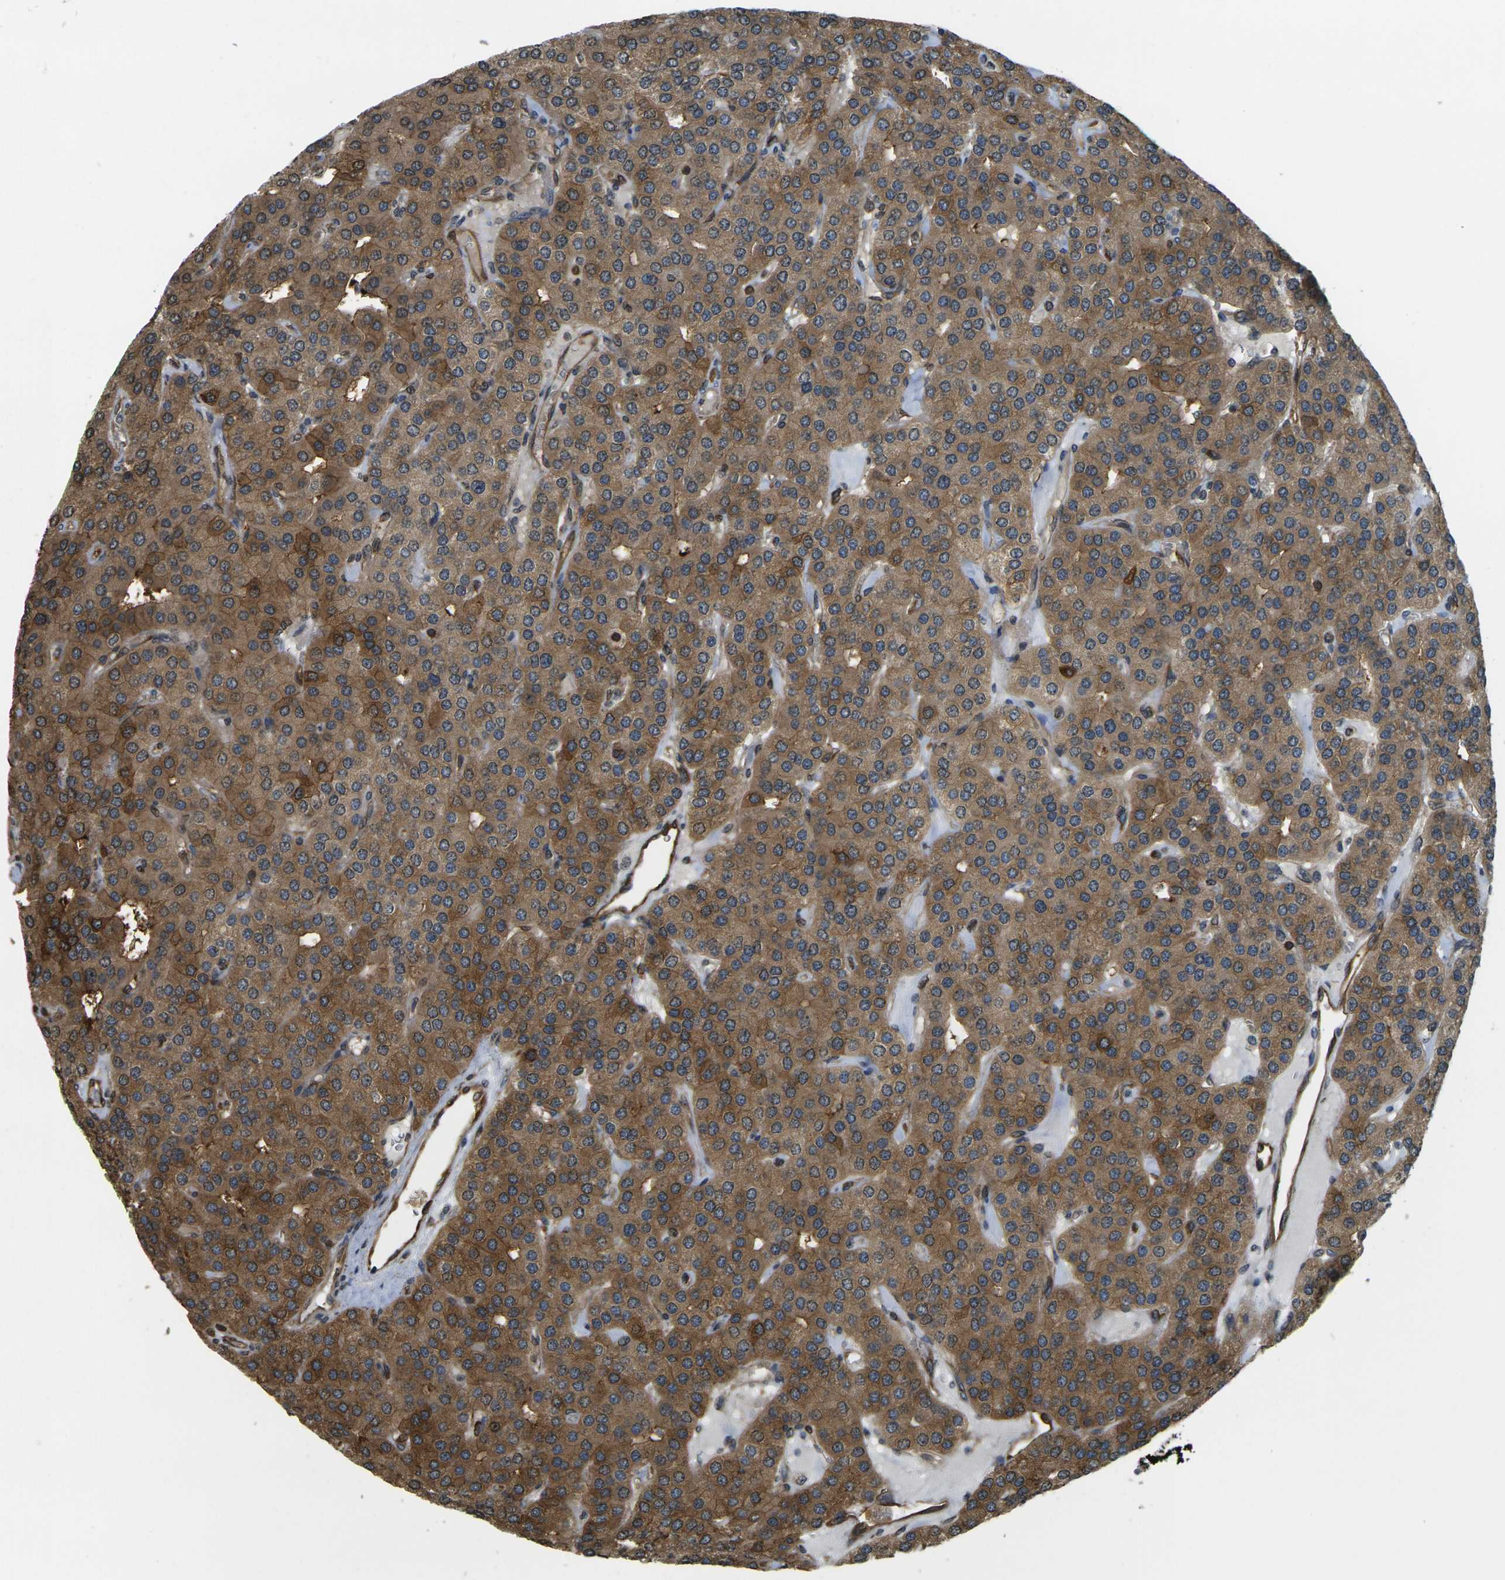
{"staining": {"intensity": "moderate", "quantity": ">75%", "location": "cytoplasmic/membranous"}, "tissue": "parathyroid gland", "cell_type": "Glandular cells", "image_type": "normal", "snomed": [{"axis": "morphology", "description": "Normal tissue, NOS"}, {"axis": "morphology", "description": "Adenoma, NOS"}, {"axis": "topography", "description": "Parathyroid gland"}], "caption": "Immunohistochemistry (DAB (3,3'-diaminobenzidine)) staining of normal parathyroid gland reveals moderate cytoplasmic/membranous protein expression in approximately >75% of glandular cells. (IHC, brightfield microscopy, high magnification).", "gene": "CAST", "patient": {"sex": "female", "age": 86}}